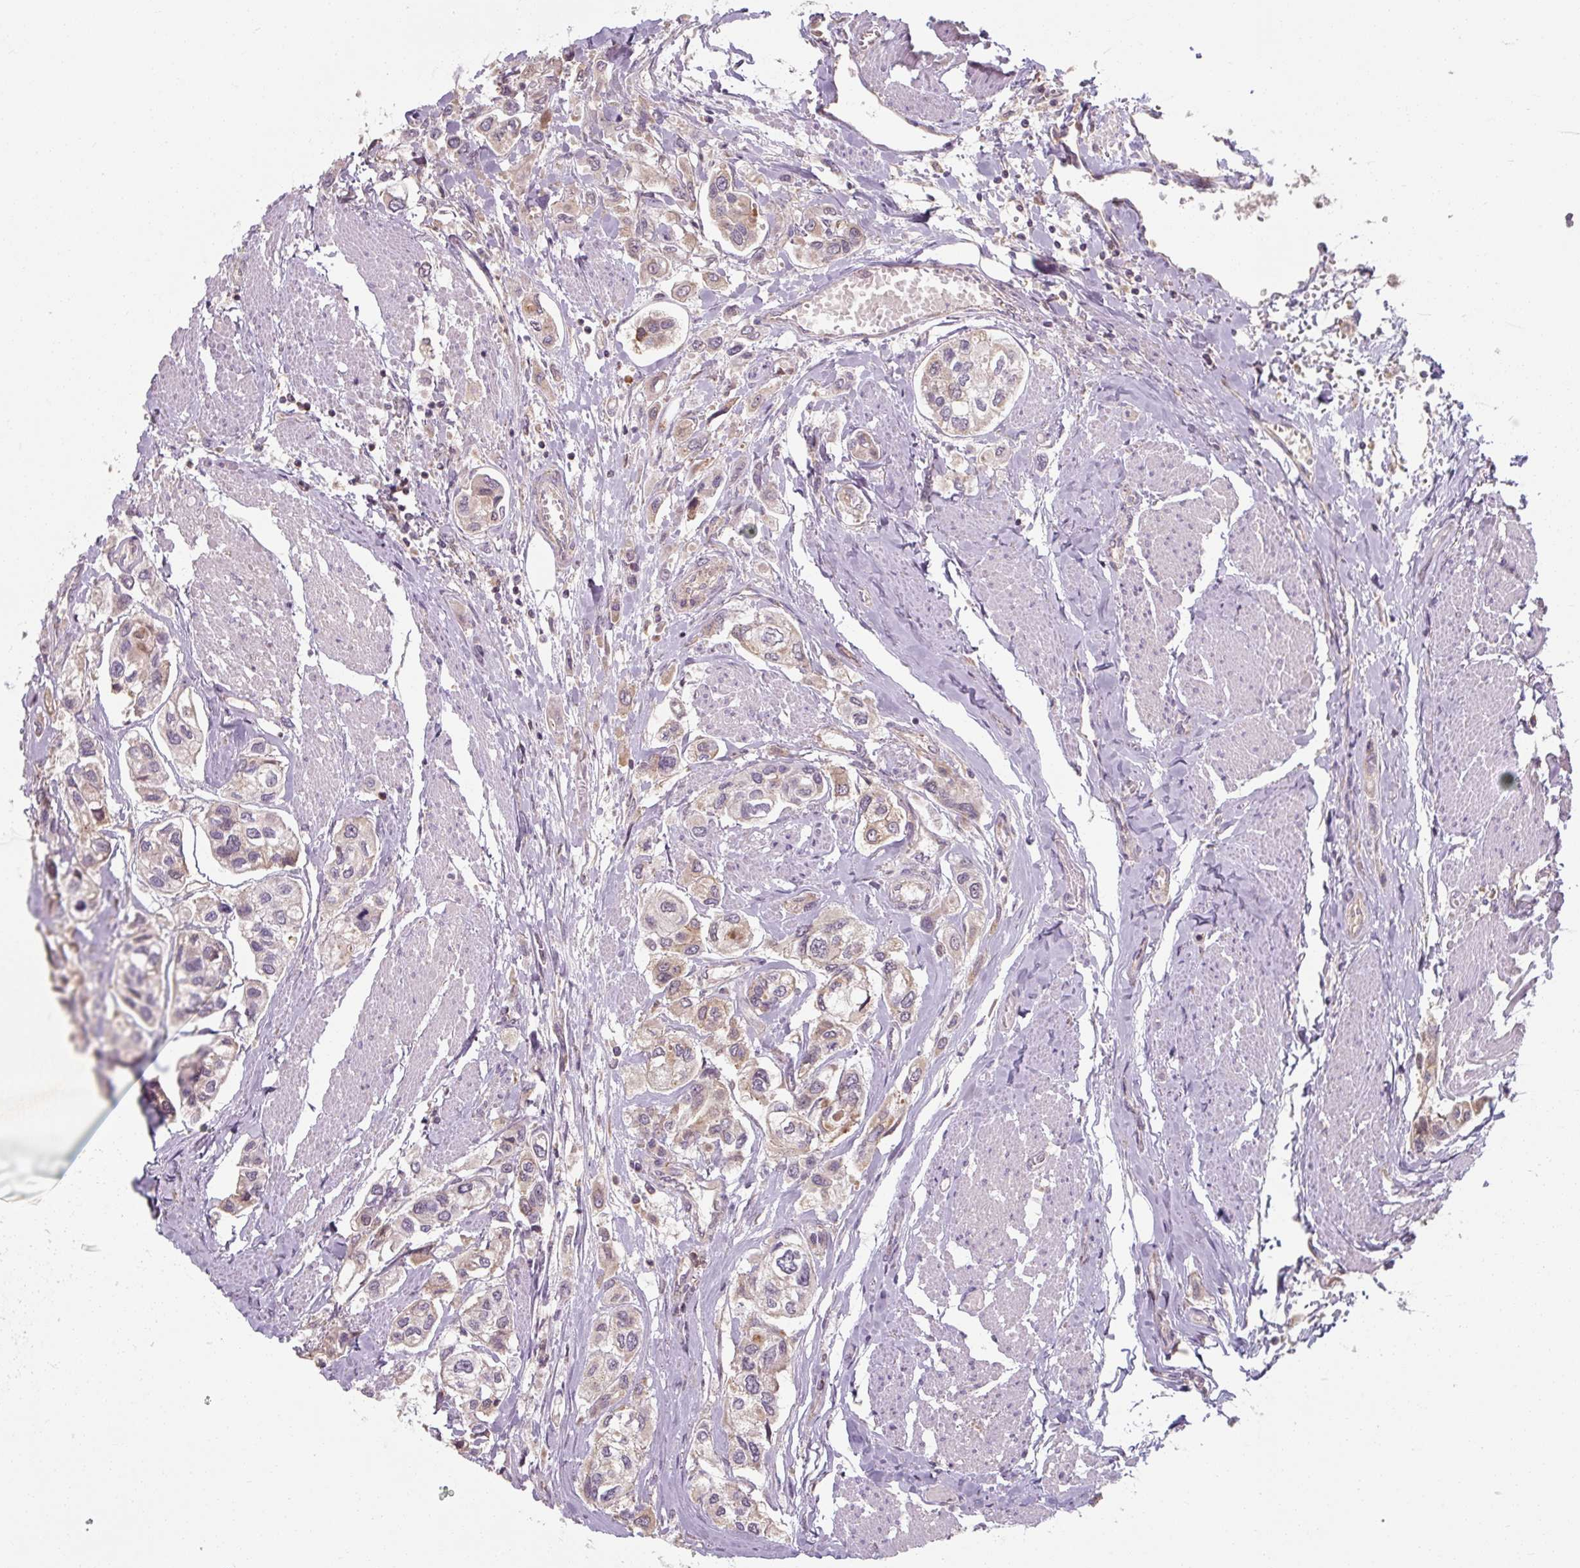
{"staining": {"intensity": "weak", "quantity": "<25%", "location": "cytoplasmic/membranous"}, "tissue": "urothelial cancer", "cell_type": "Tumor cells", "image_type": "cancer", "snomed": [{"axis": "morphology", "description": "Urothelial carcinoma, High grade"}, {"axis": "topography", "description": "Urinary bladder"}], "caption": "This is a histopathology image of immunohistochemistry (IHC) staining of urothelial cancer, which shows no expression in tumor cells.", "gene": "TSEN54", "patient": {"sex": "male", "age": 67}}